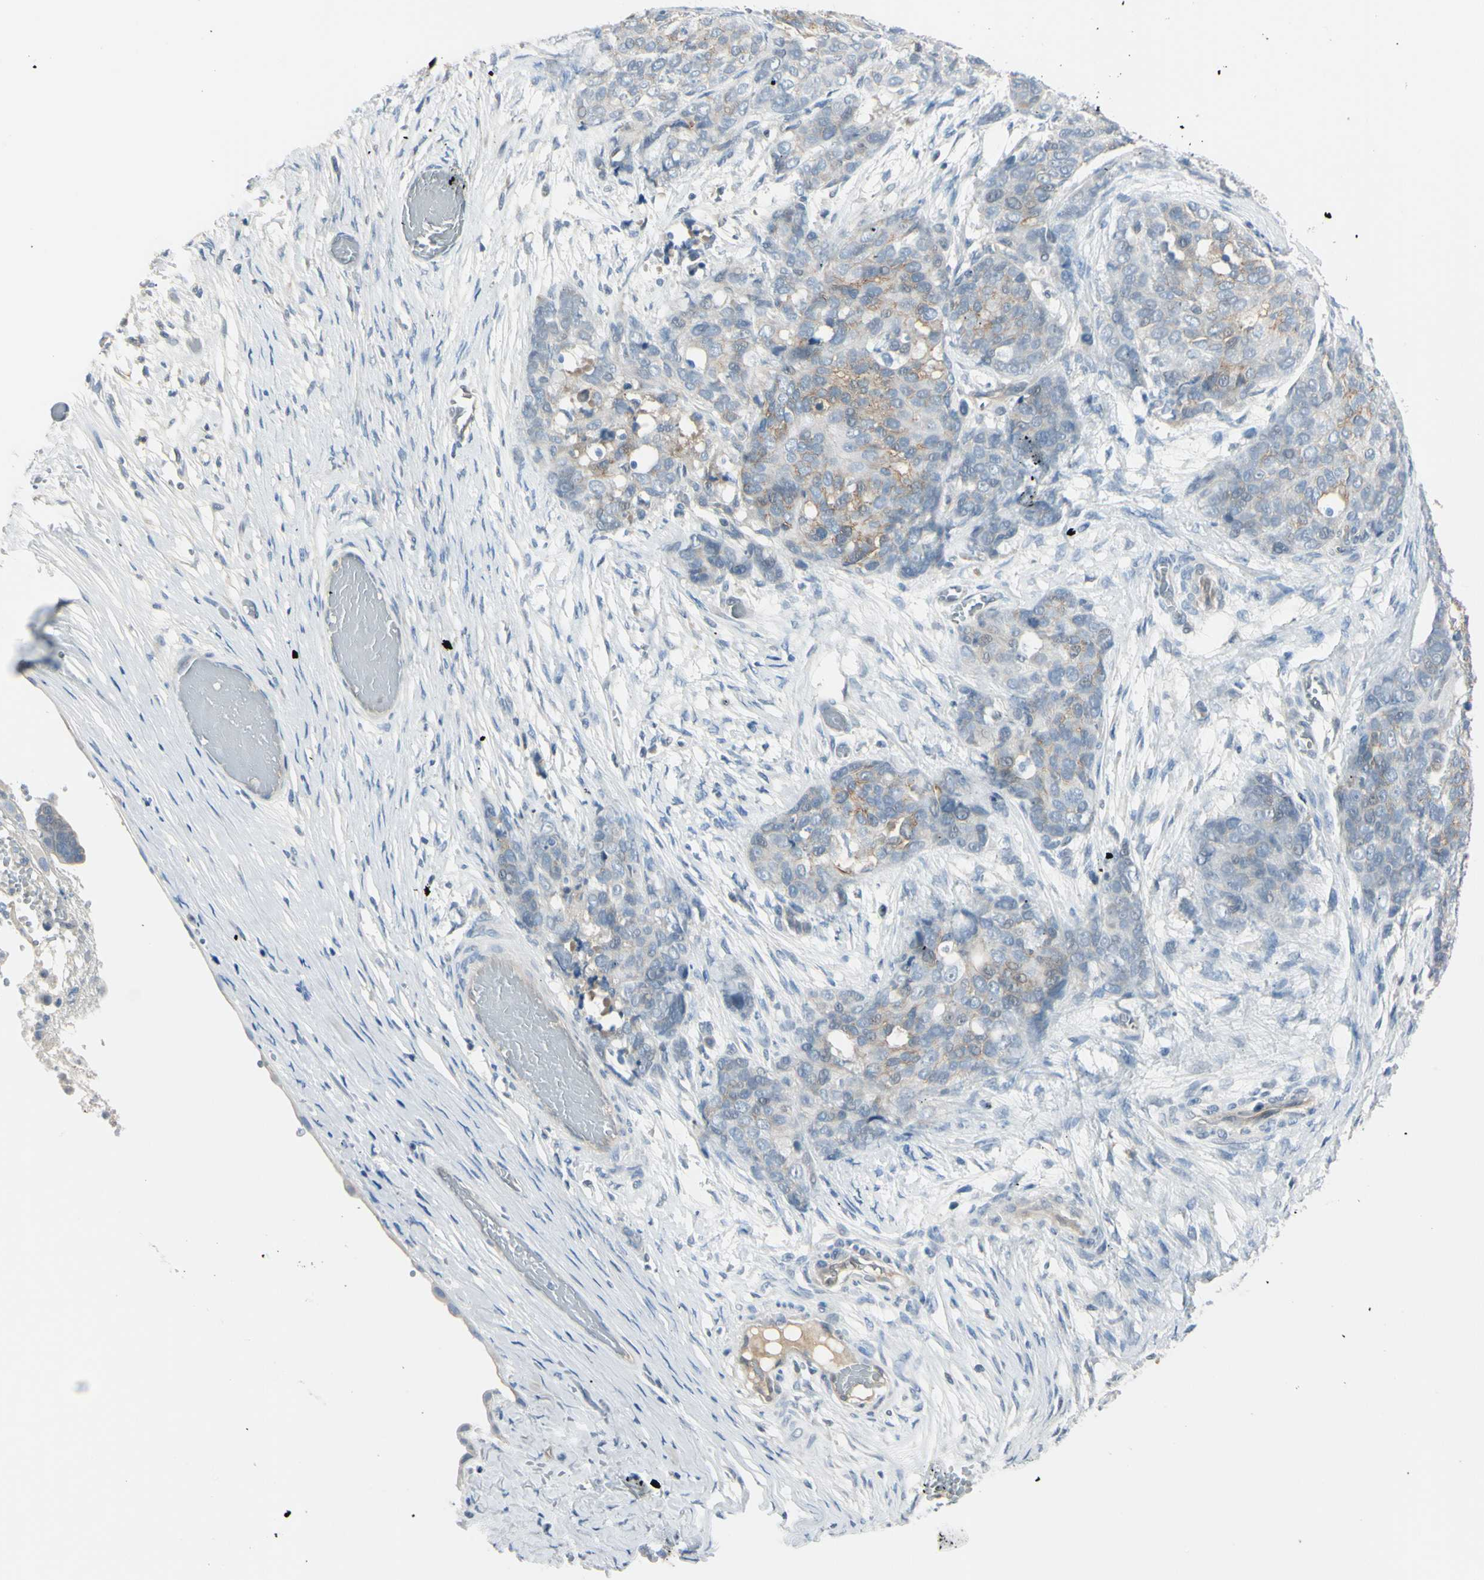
{"staining": {"intensity": "weak", "quantity": "25%-75%", "location": "cytoplasmic/membranous"}, "tissue": "ovarian cancer", "cell_type": "Tumor cells", "image_type": "cancer", "snomed": [{"axis": "morphology", "description": "Cystadenocarcinoma, serous, NOS"}, {"axis": "topography", "description": "Ovary"}], "caption": "Ovarian cancer stained with a protein marker exhibits weak staining in tumor cells.", "gene": "ASB9", "patient": {"sex": "female", "age": 44}}